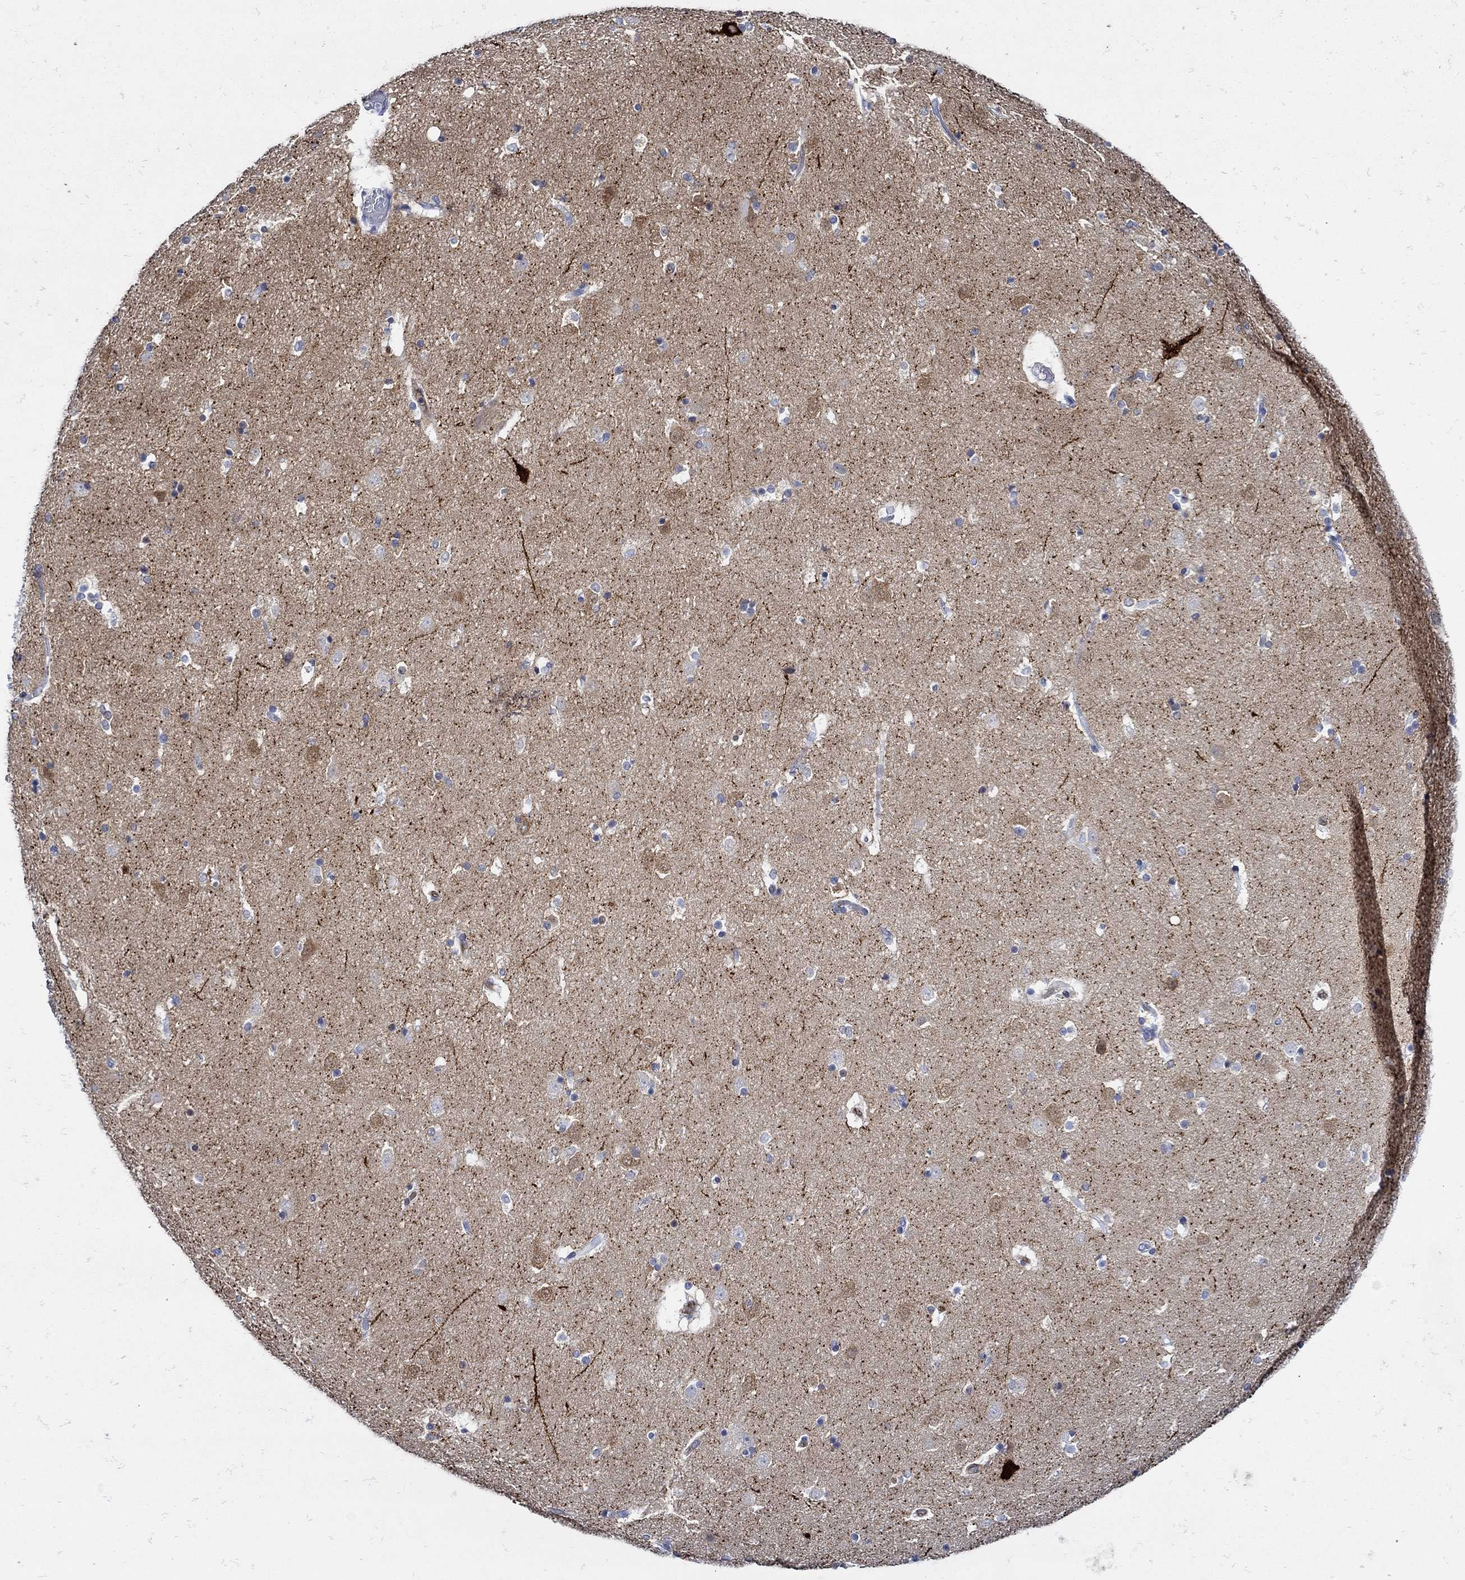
{"staining": {"intensity": "negative", "quantity": "none", "location": "none"}, "tissue": "caudate", "cell_type": "Glial cells", "image_type": "normal", "snomed": [{"axis": "morphology", "description": "Normal tissue, NOS"}, {"axis": "topography", "description": "Lateral ventricle wall"}], "caption": "This is a image of immunohistochemistry (IHC) staining of normal caudate, which shows no expression in glial cells. (Stains: DAB (3,3'-diaminobenzidine) immunohistochemistry with hematoxylin counter stain, Microscopy: brightfield microscopy at high magnification).", "gene": "NOS1", "patient": {"sex": "male", "age": 51}}